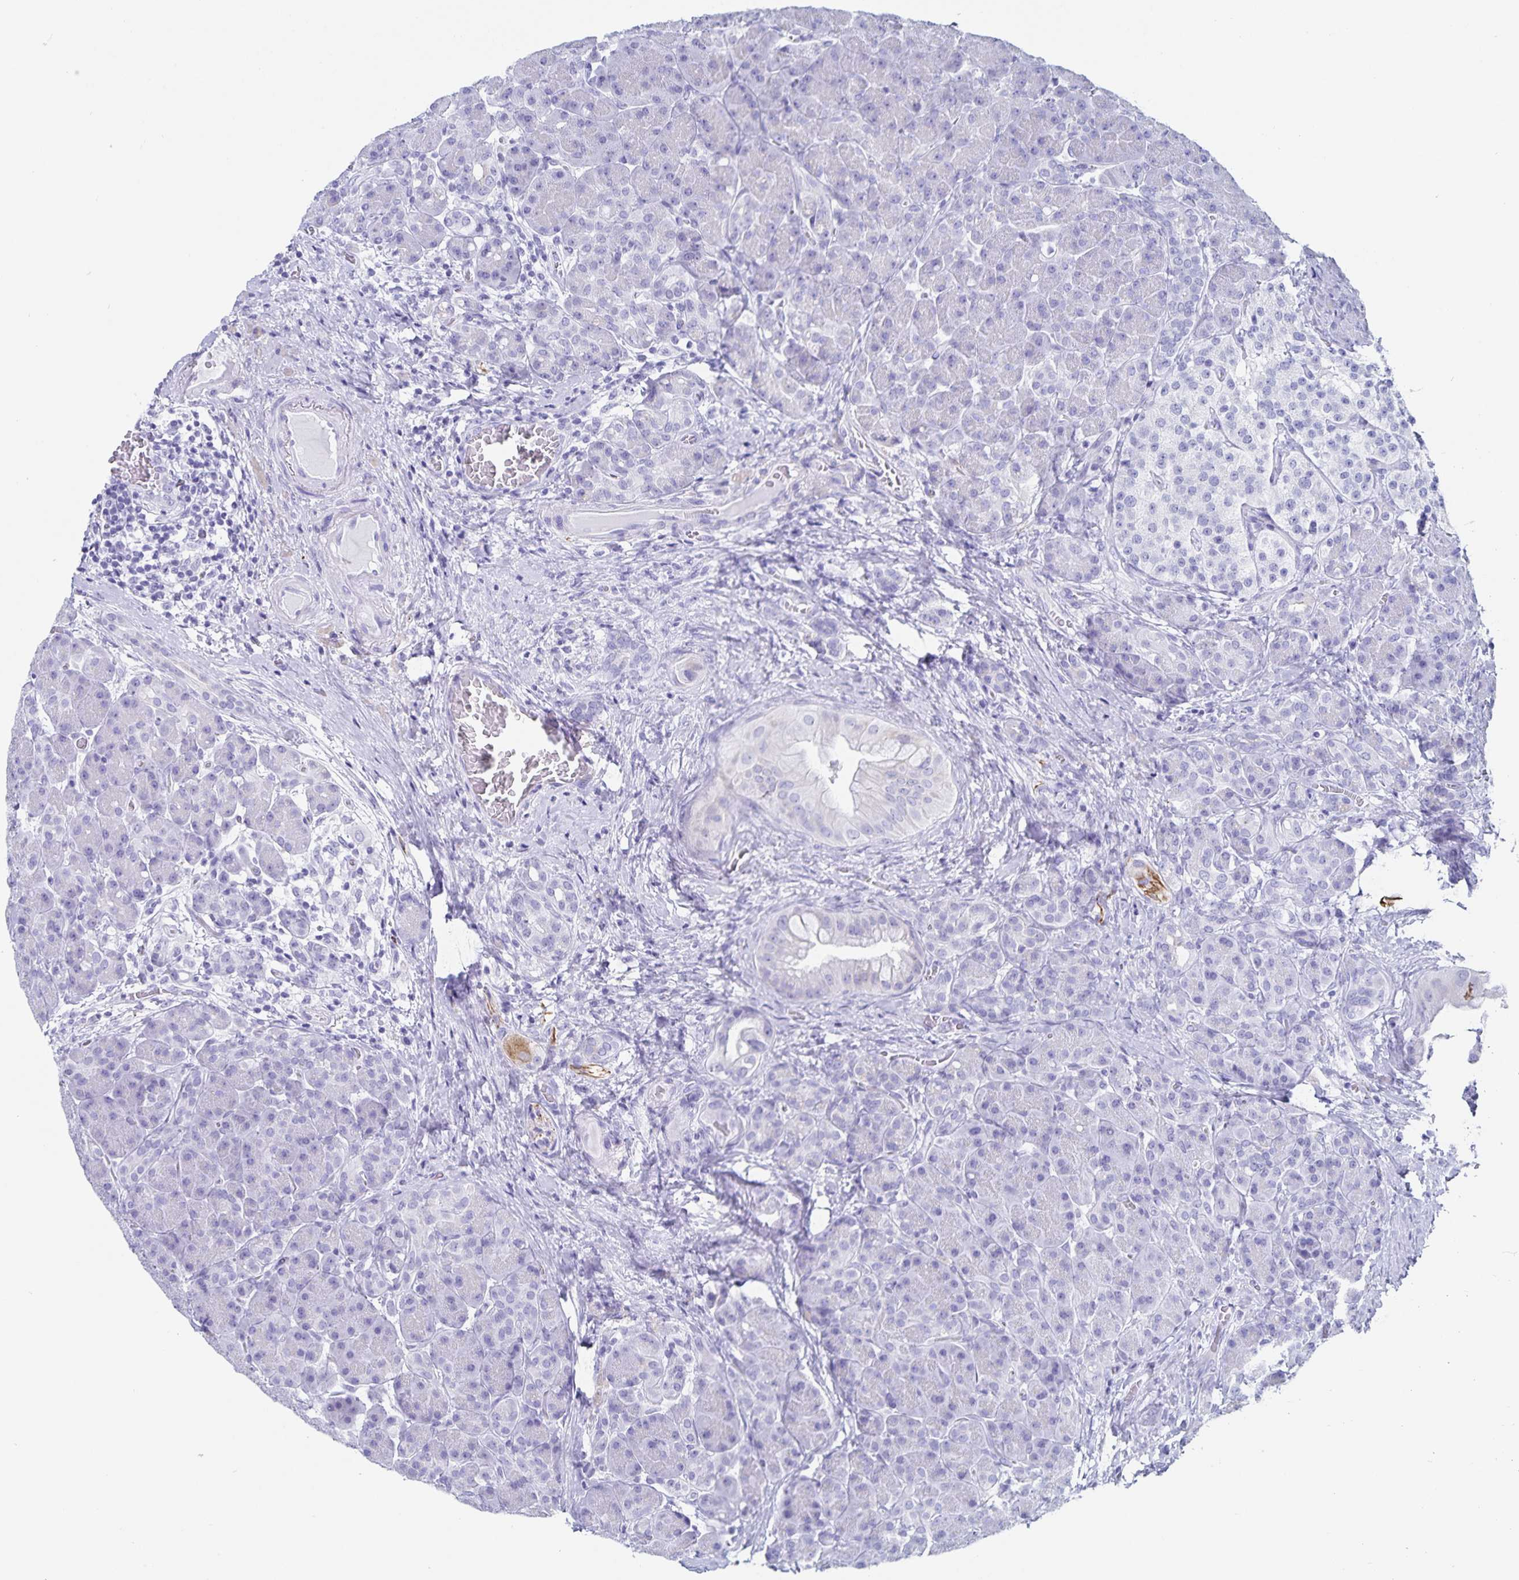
{"staining": {"intensity": "negative", "quantity": "none", "location": "none"}, "tissue": "pancreas", "cell_type": "Exocrine glandular cells", "image_type": "normal", "snomed": [{"axis": "morphology", "description": "Normal tissue, NOS"}, {"axis": "topography", "description": "Pancreas"}], "caption": "Histopathology image shows no significant protein positivity in exocrine glandular cells of benign pancreas. (Stains: DAB IHC with hematoxylin counter stain, Microscopy: brightfield microscopy at high magnification).", "gene": "C19orf73", "patient": {"sex": "male", "age": 55}}